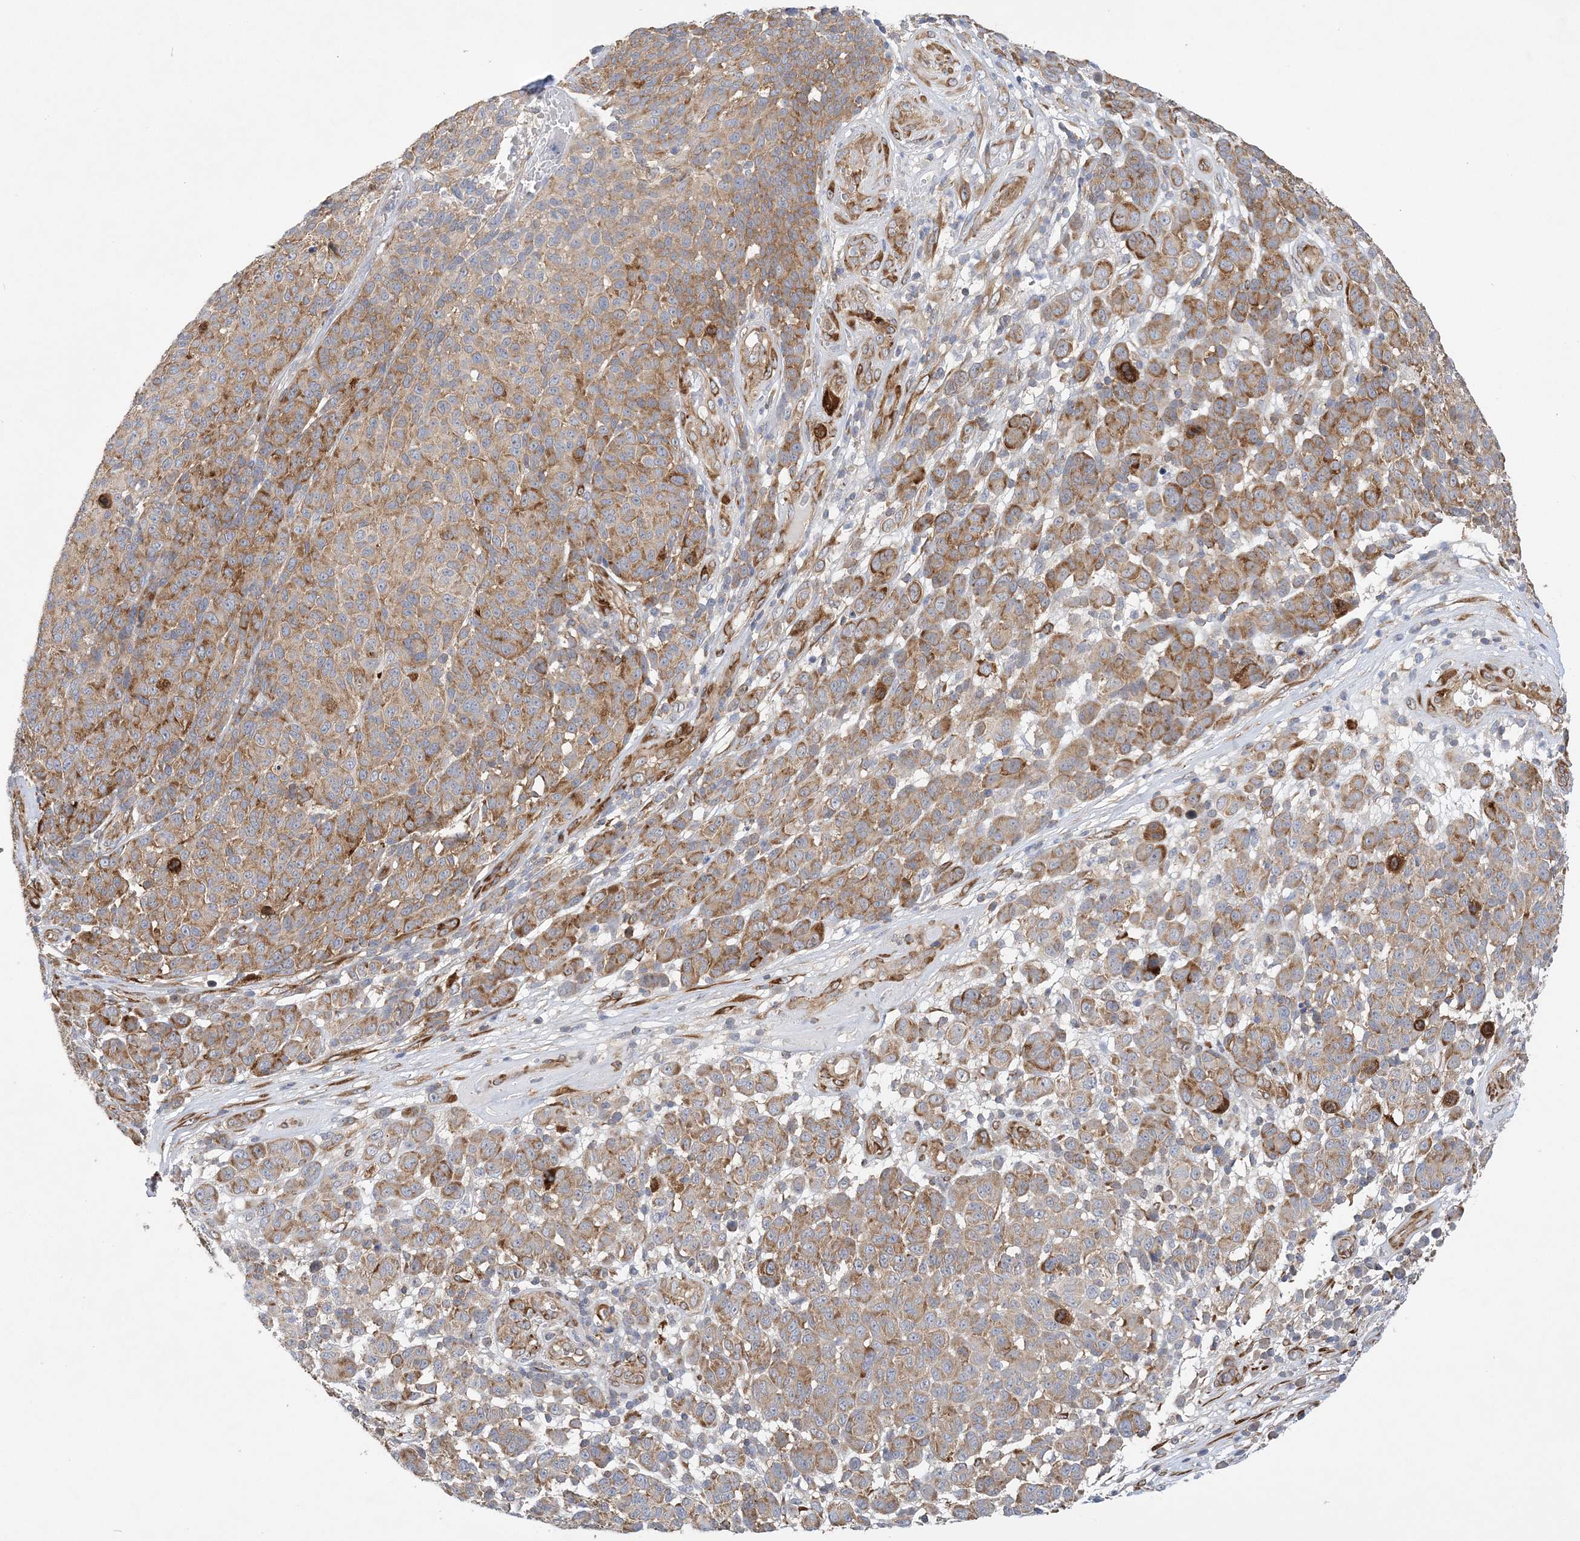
{"staining": {"intensity": "moderate", "quantity": "25%-75%", "location": "cytoplasmic/membranous"}, "tissue": "melanoma", "cell_type": "Tumor cells", "image_type": "cancer", "snomed": [{"axis": "morphology", "description": "Malignant melanoma, NOS"}, {"axis": "topography", "description": "Skin"}], "caption": "Moderate cytoplasmic/membranous expression for a protein is seen in approximately 25%-75% of tumor cells of melanoma using immunohistochemistry.", "gene": "MAP4K5", "patient": {"sex": "male", "age": 49}}